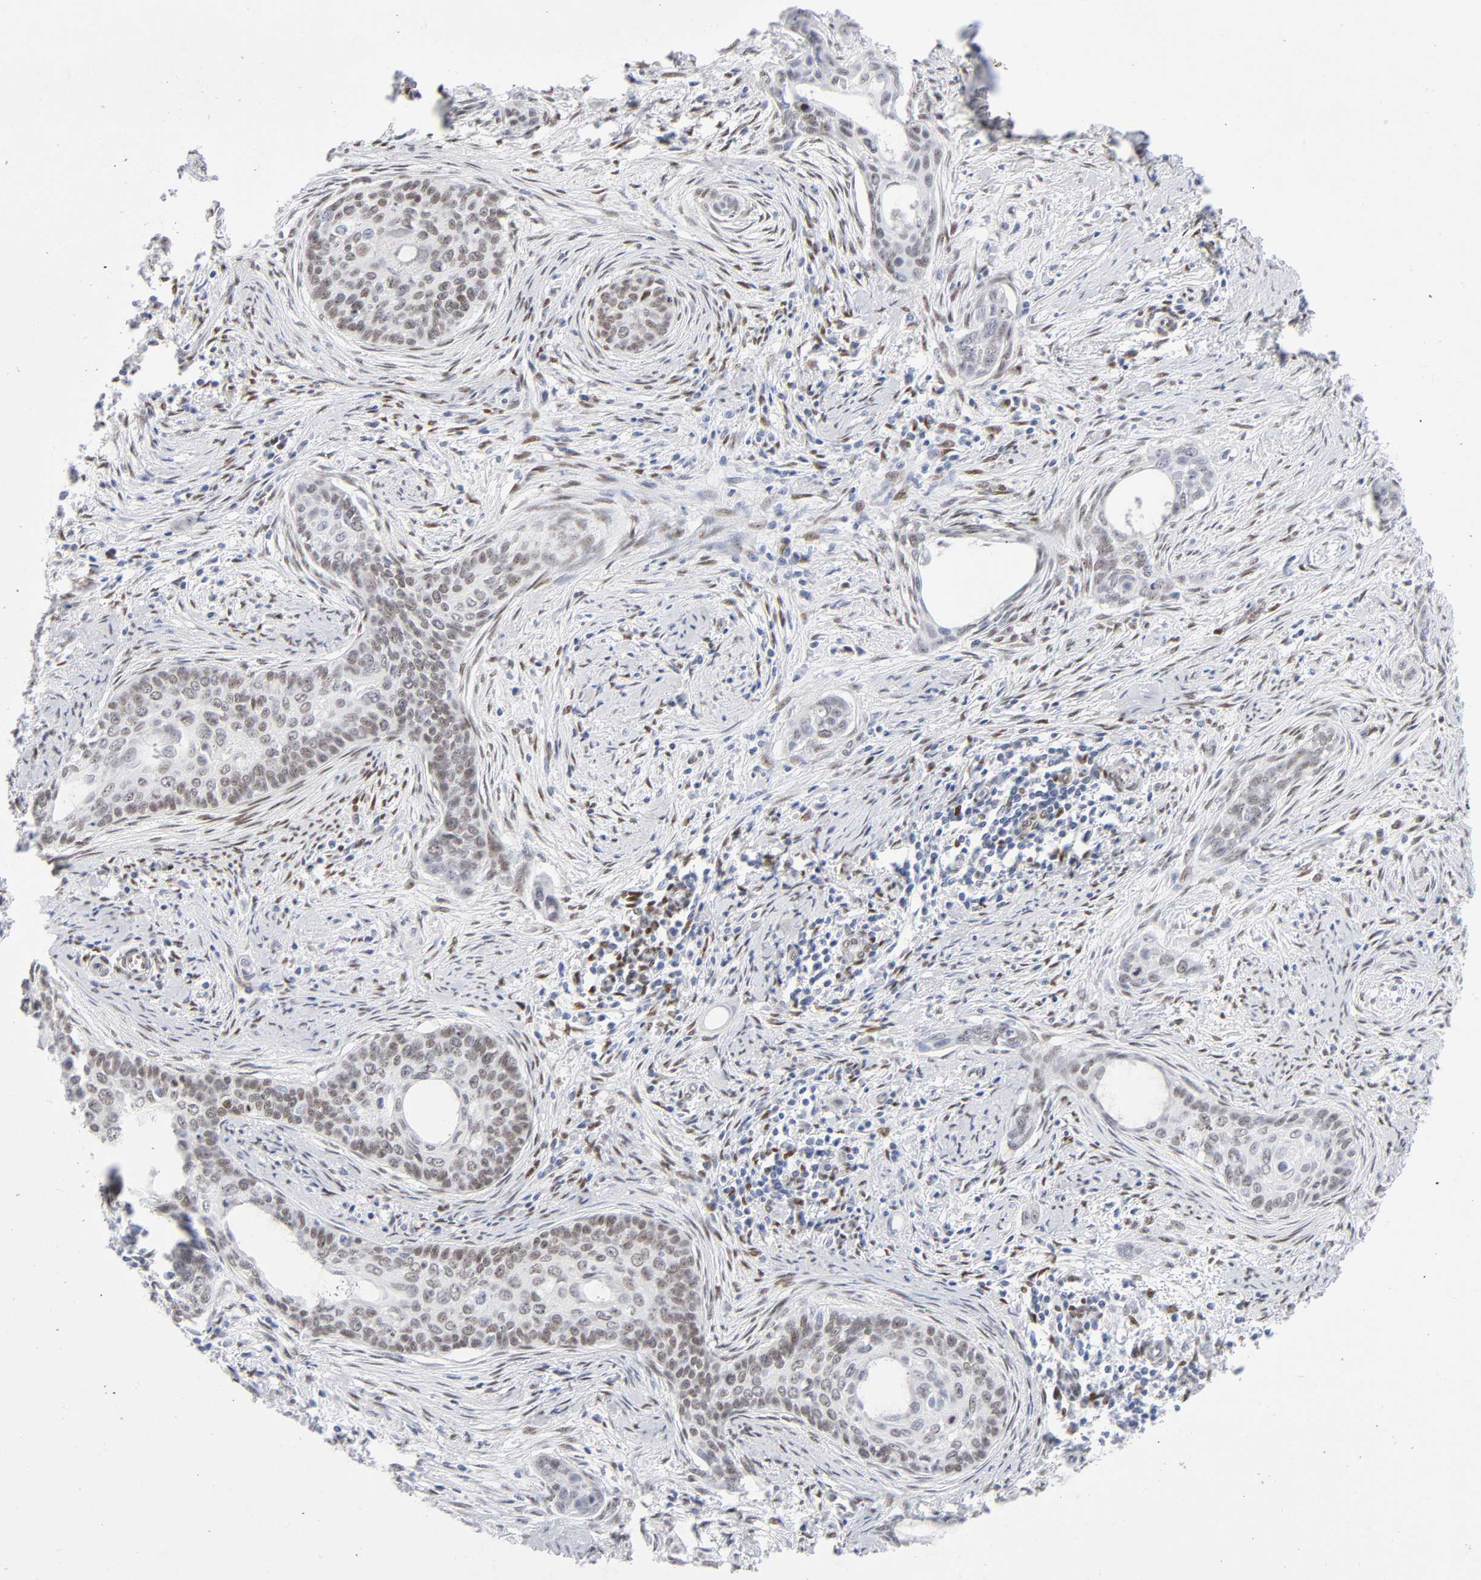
{"staining": {"intensity": "weak", "quantity": ">75%", "location": "nuclear"}, "tissue": "cervical cancer", "cell_type": "Tumor cells", "image_type": "cancer", "snomed": [{"axis": "morphology", "description": "Squamous cell carcinoma, NOS"}, {"axis": "topography", "description": "Cervix"}], "caption": "Squamous cell carcinoma (cervical) stained with DAB immunohistochemistry (IHC) displays low levels of weak nuclear staining in about >75% of tumor cells. The staining was performed using DAB (3,3'-diaminobenzidine), with brown indicating positive protein expression. Nuclei are stained blue with hematoxylin.", "gene": "NFIC", "patient": {"sex": "female", "age": 33}}